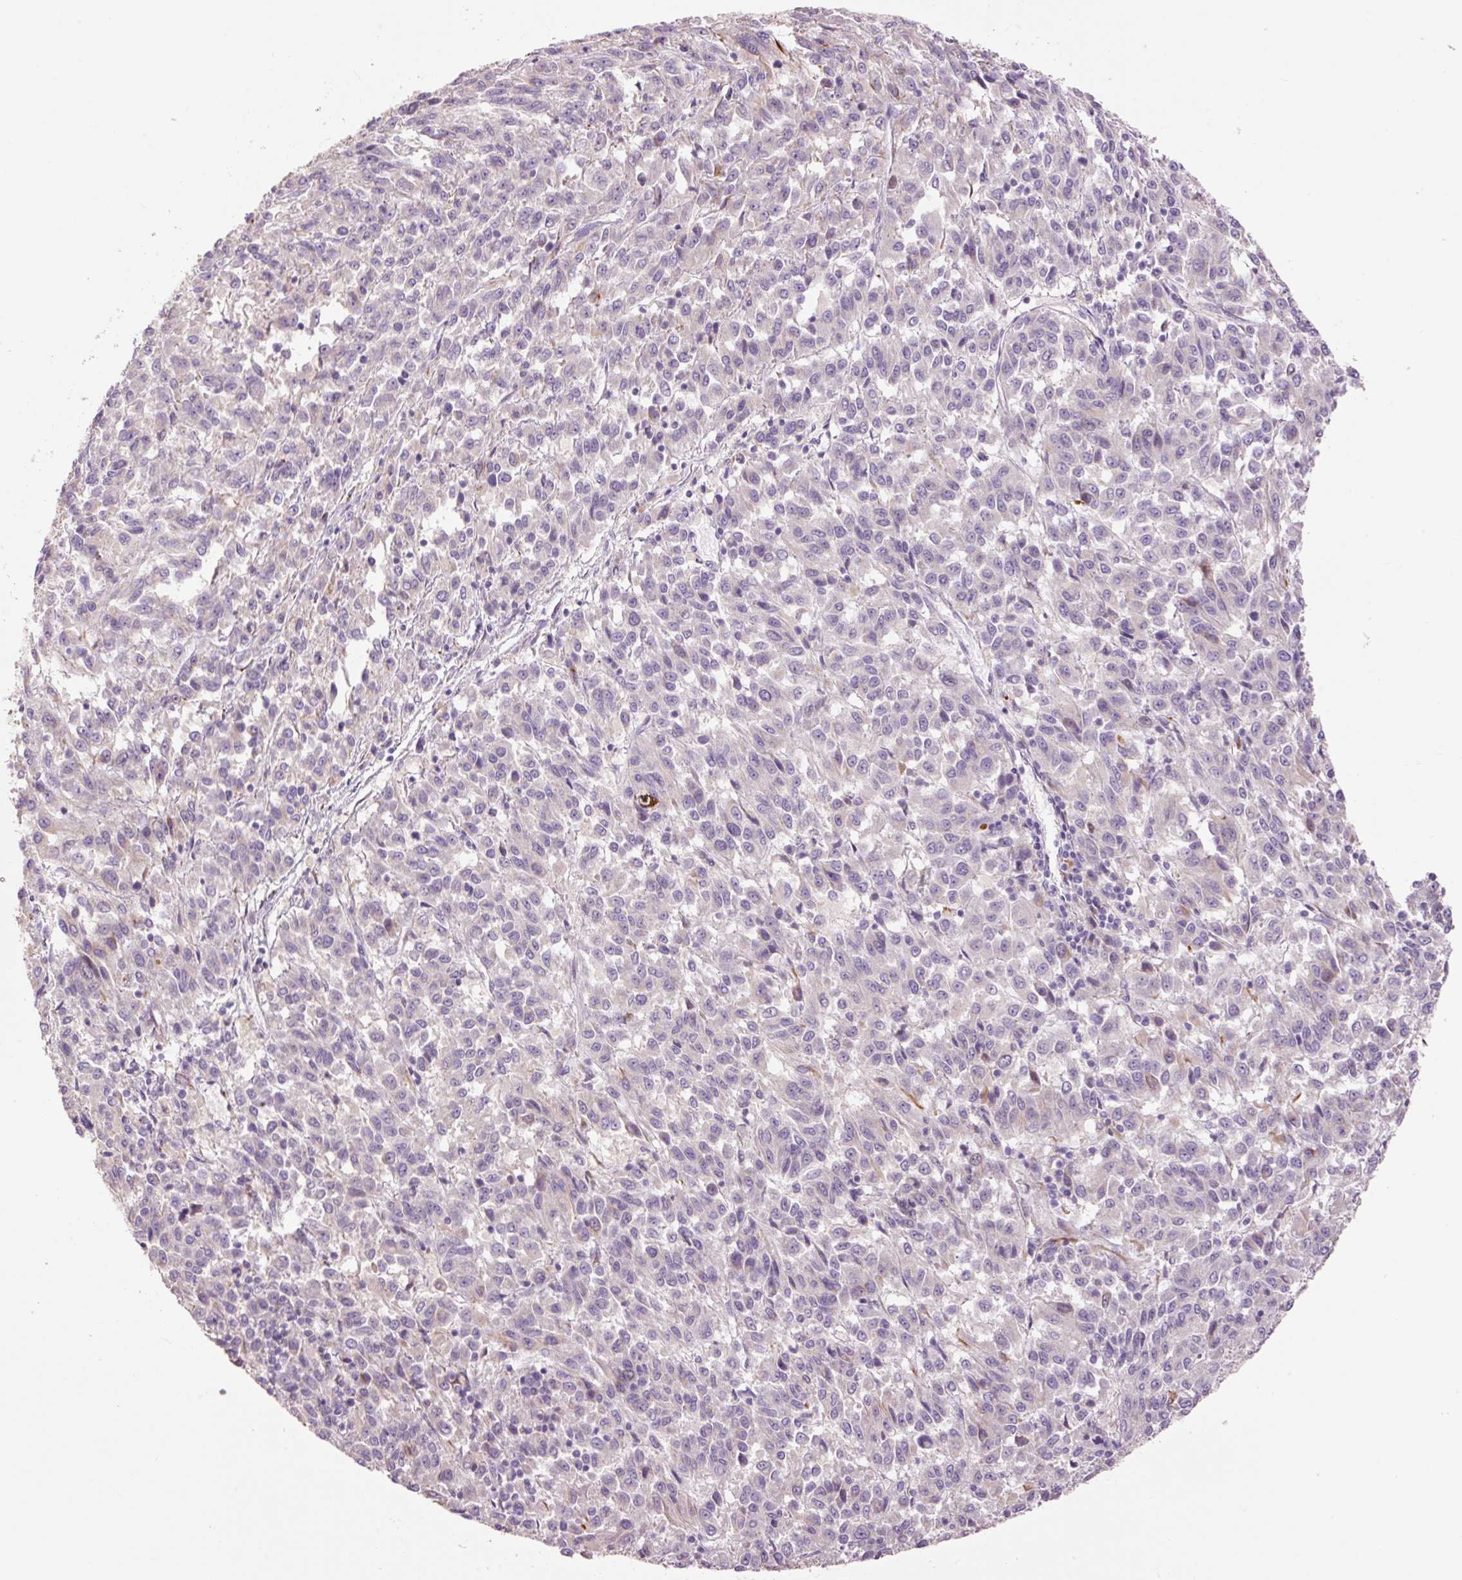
{"staining": {"intensity": "negative", "quantity": "none", "location": "none"}, "tissue": "melanoma", "cell_type": "Tumor cells", "image_type": "cancer", "snomed": [{"axis": "morphology", "description": "Malignant melanoma, Metastatic site"}, {"axis": "topography", "description": "Lung"}], "caption": "A photomicrograph of malignant melanoma (metastatic site) stained for a protein displays no brown staining in tumor cells.", "gene": "HAX1", "patient": {"sex": "male", "age": 64}}